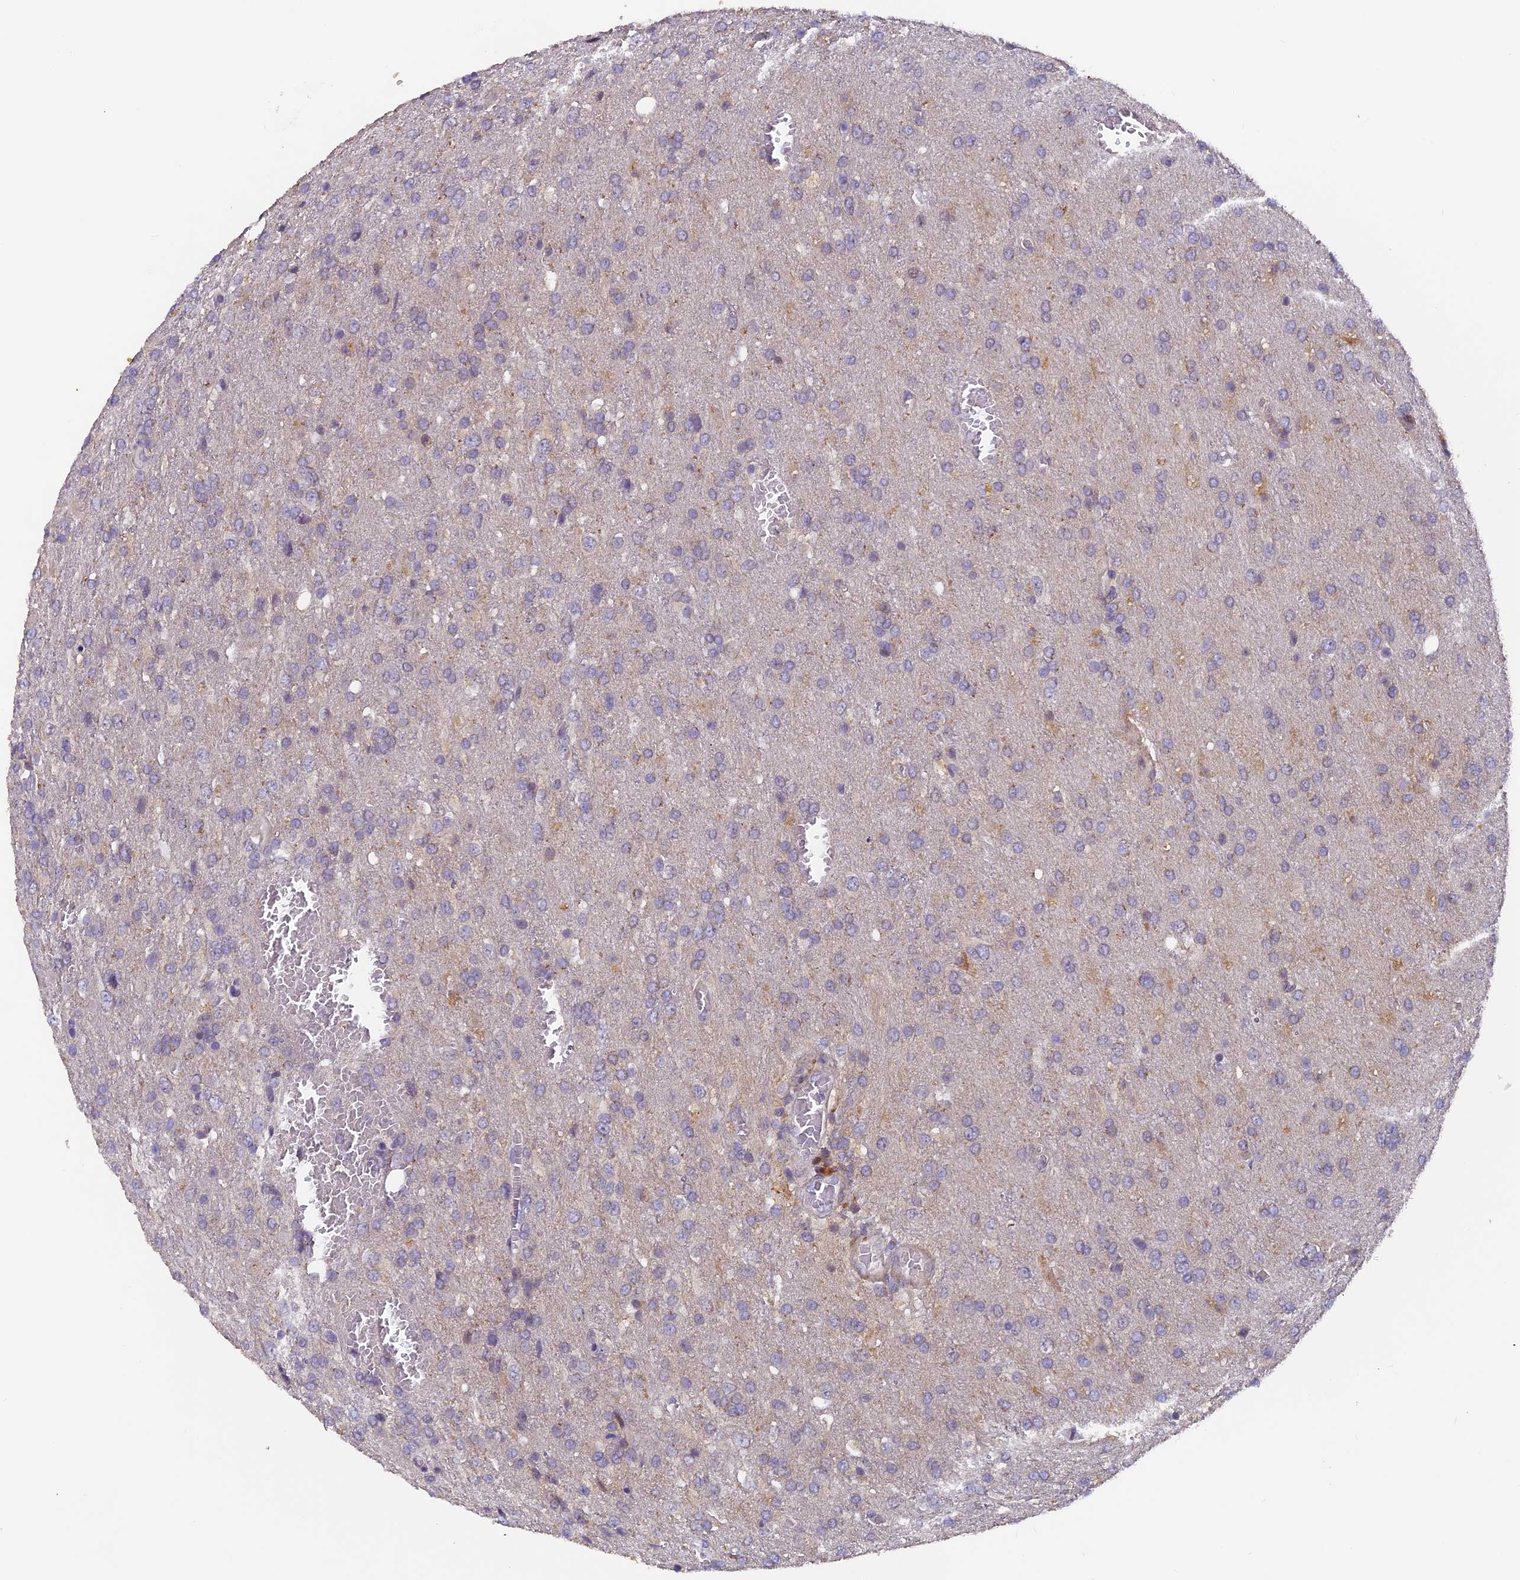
{"staining": {"intensity": "negative", "quantity": "none", "location": "none"}, "tissue": "glioma", "cell_type": "Tumor cells", "image_type": "cancer", "snomed": [{"axis": "morphology", "description": "Glioma, malignant, High grade"}, {"axis": "topography", "description": "Brain"}], "caption": "Immunohistochemistry (IHC) histopathology image of neoplastic tissue: glioma stained with DAB (3,3'-diaminobenzidine) shows no significant protein staining in tumor cells.", "gene": "RAB28", "patient": {"sex": "female", "age": 74}}